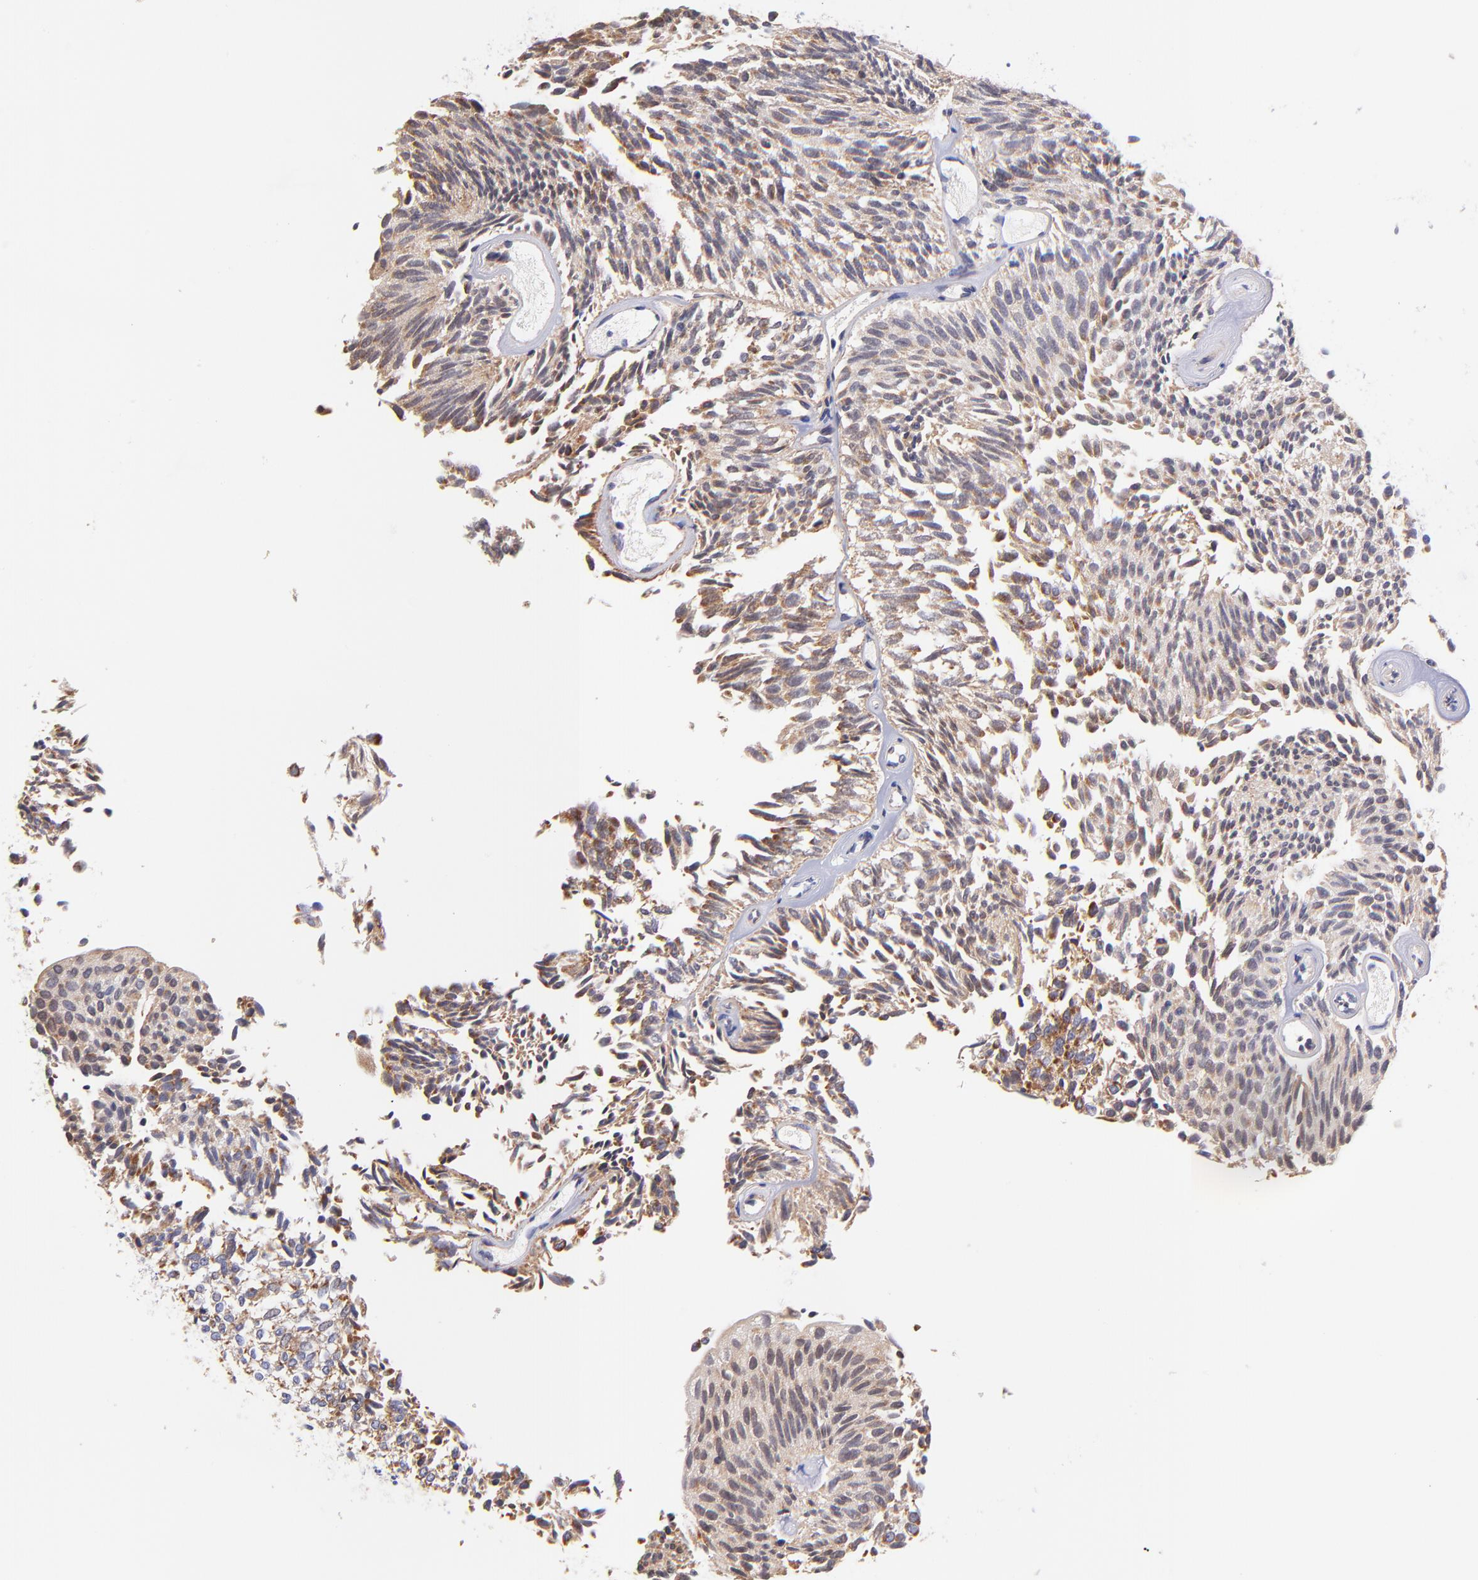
{"staining": {"intensity": "weak", "quantity": ">75%", "location": "cytoplasmic/membranous"}, "tissue": "urothelial cancer", "cell_type": "Tumor cells", "image_type": "cancer", "snomed": [{"axis": "morphology", "description": "Urothelial carcinoma, Low grade"}, {"axis": "topography", "description": "Urinary bladder"}], "caption": "Urothelial carcinoma (low-grade) was stained to show a protein in brown. There is low levels of weak cytoplasmic/membranous positivity in approximately >75% of tumor cells.", "gene": "NDUFB7", "patient": {"sex": "male", "age": 76}}